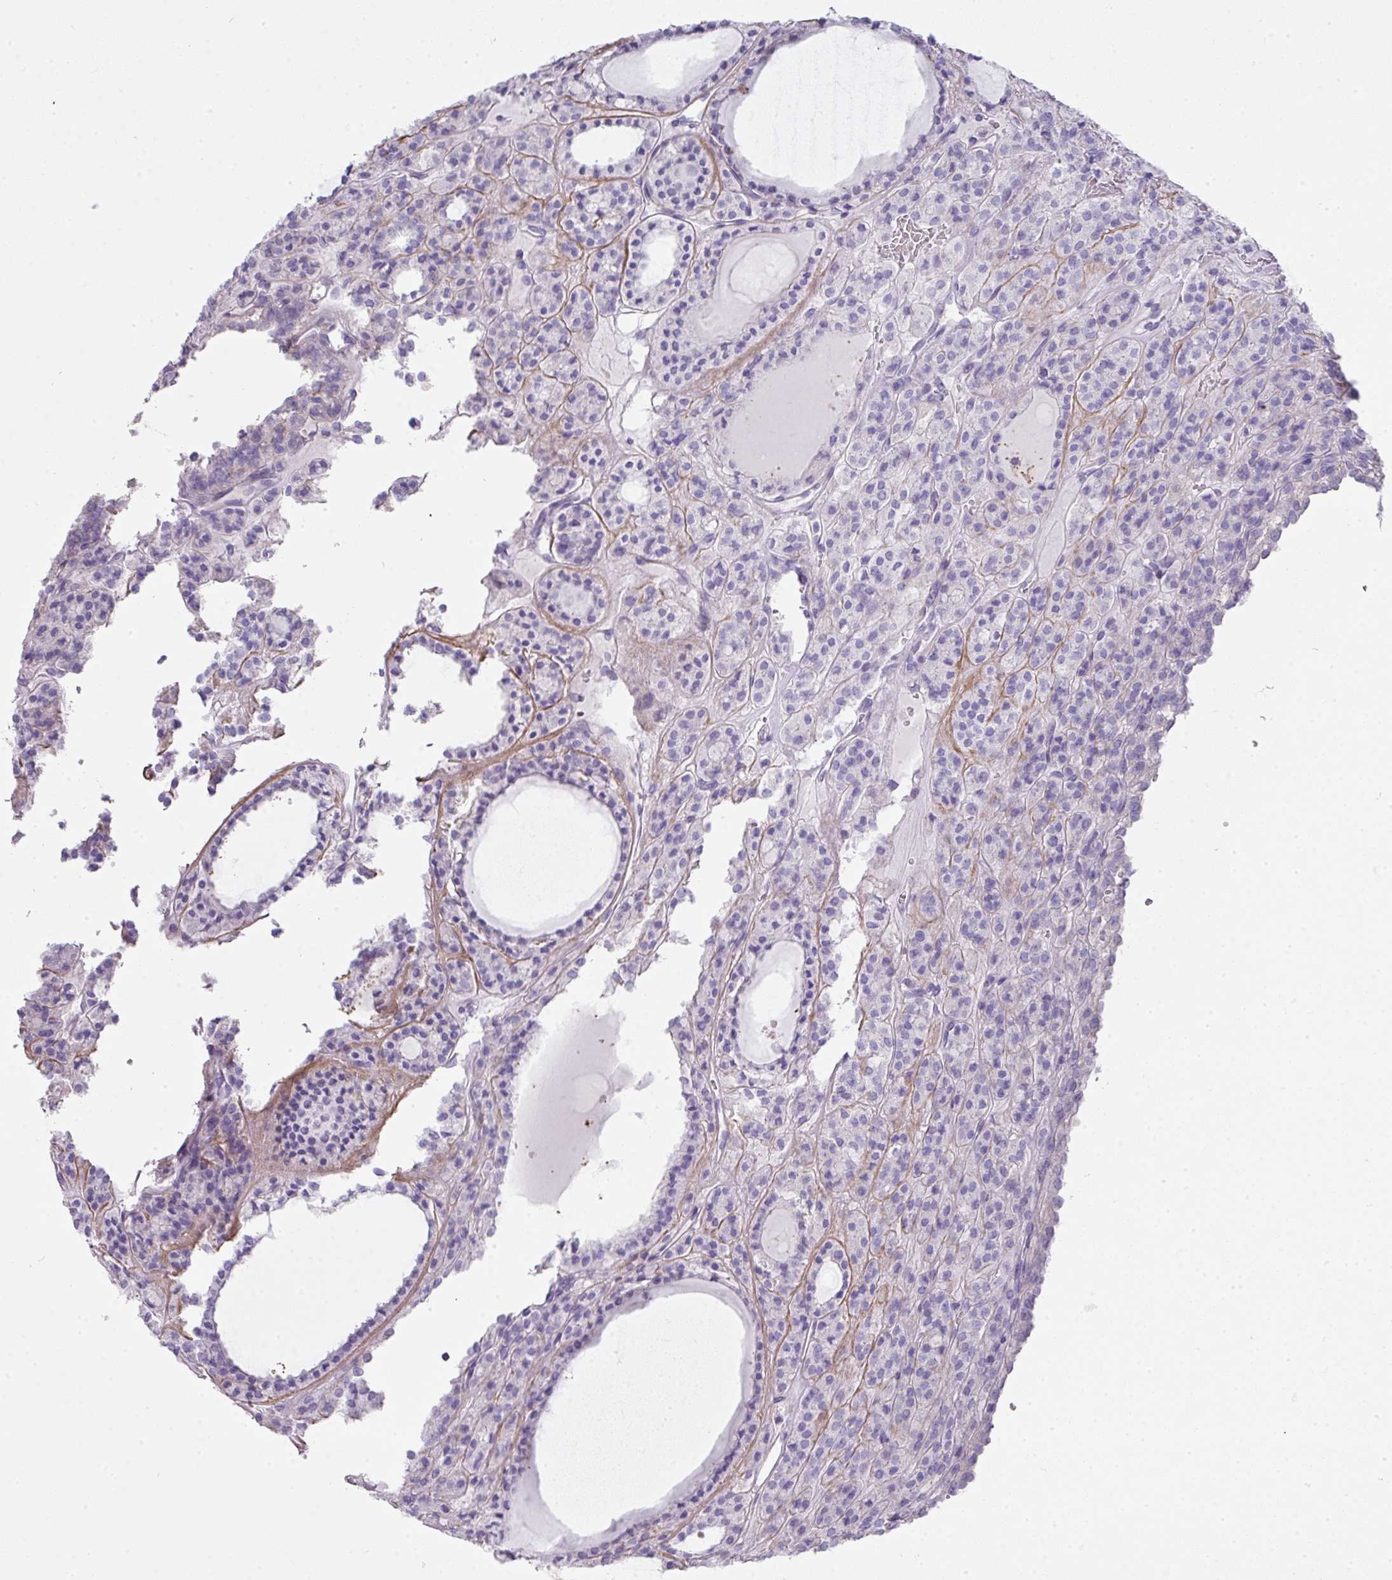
{"staining": {"intensity": "negative", "quantity": "none", "location": "none"}, "tissue": "thyroid cancer", "cell_type": "Tumor cells", "image_type": "cancer", "snomed": [{"axis": "morphology", "description": "Follicular adenoma carcinoma, NOS"}, {"axis": "topography", "description": "Thyroid gland"}], "caption": "Immunohistochemical staining of human follicular adenoma carcinoma (thyroid) demonstrates no significant expression in tumor cells.", "gene": "GLI4", "patient": {"sex": "female", "age": 63}}